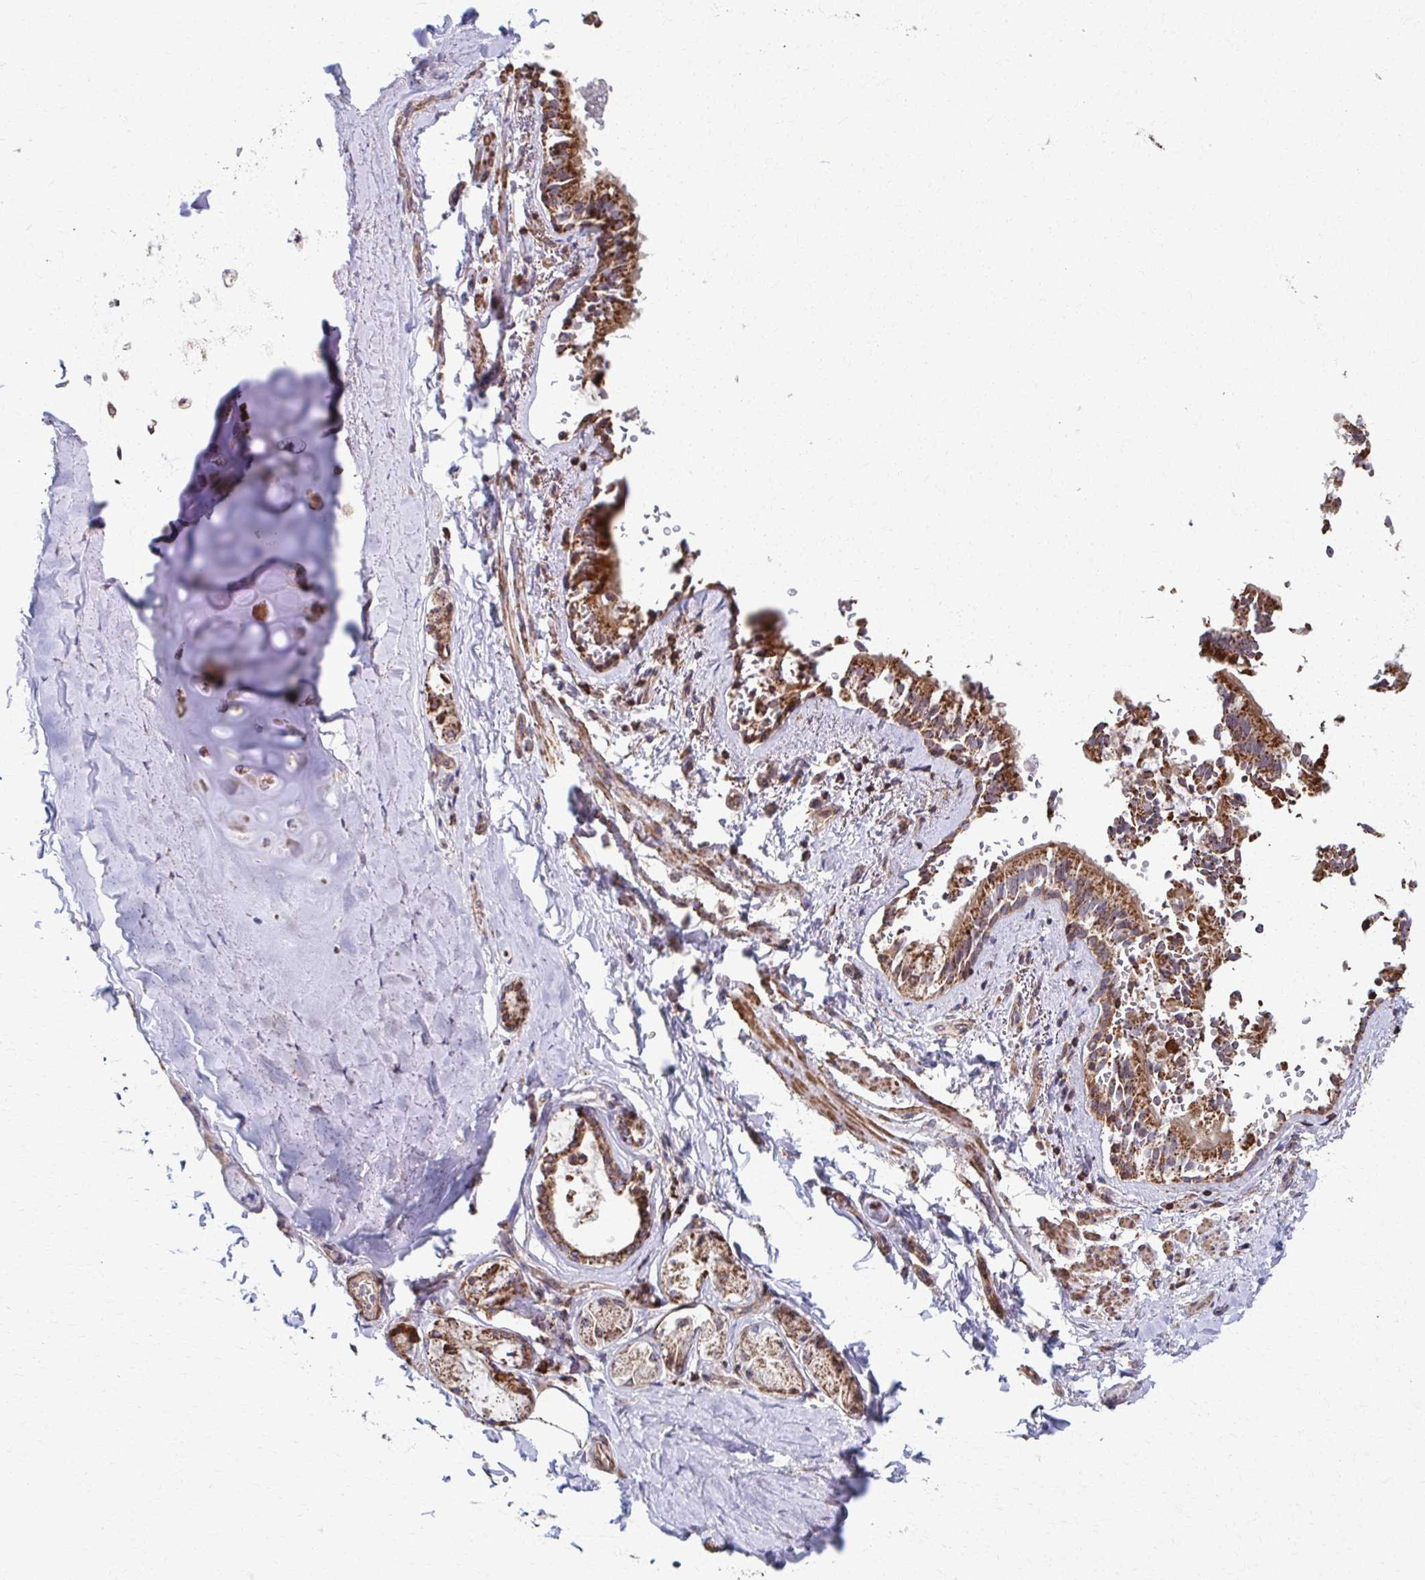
{"staining": {"intensity": "weak", "quantity": "<25%", "location": "cytoplasmic/membranous"}, "tissue": "adipose tissue", "cell_type": "Adipocytes", "image_type": "normal", "snomed": [{"axis": "morphology", "description": "Normal tissue, NOS"}, {"axis": "topography", "description": "Cartilage tissue"}, {"axis": "topography", "description": "Bronchus"}, {"axis": "topography", "description": "Peripheral nerve tissue"}], "caption": "This is an IHC photomicrograph of benign human adipose tissue. There is no positivity in adipocytes.", "gene": "KLHL34", "patient": {"sex": "male", "age": 67}}